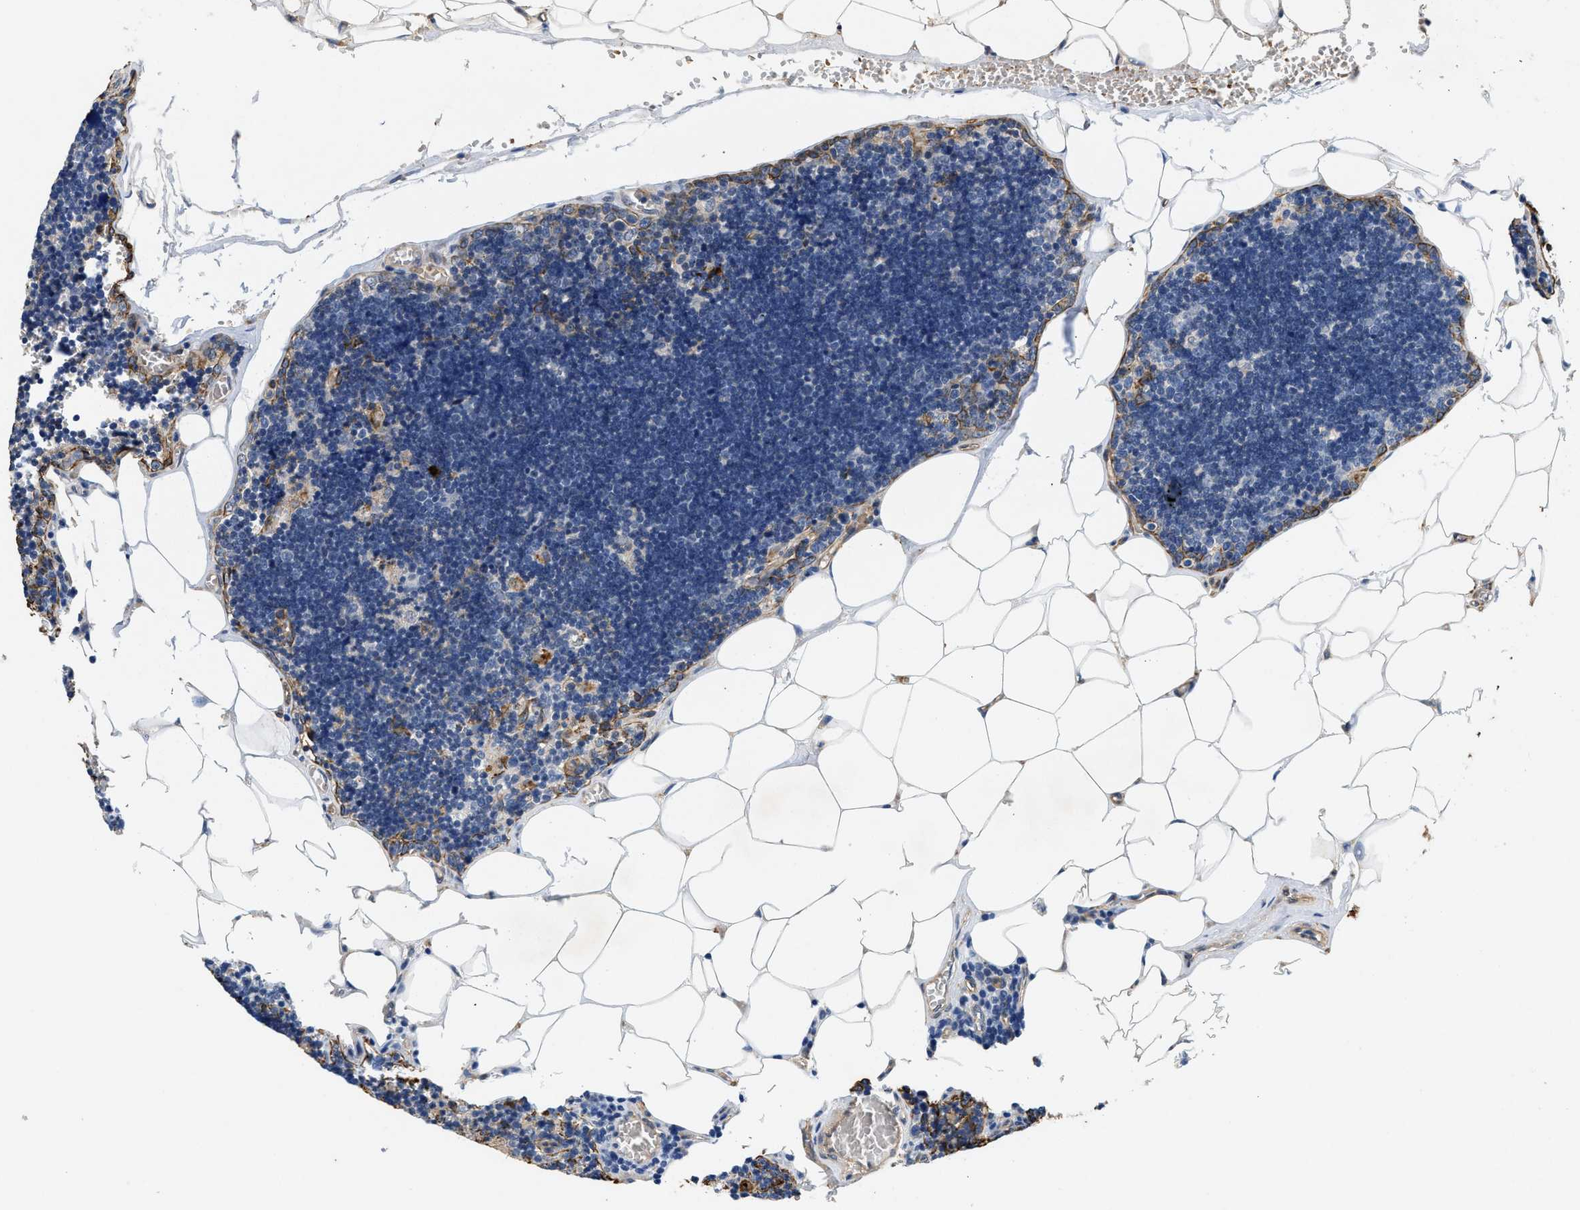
{"staining": {"intensity": "weak", "quantity": "<25%", "location": "cytoplasmic/membranous"}, "tissue": "lymph node", "cell_type": "Germinal center cells", "image_type": "normal", "snomed": [{"axis": "morphology", "description": "Normal tissue, NOS"}, {"axis": "topography", "description": "Lymph node"}], "caption": "This is an immunohistochemistry (IHC) micrograph of normal lymph node. There is no staining in germinal center cells.", "gene": "RAPH1", "patient": {"sex": "male", "age": 33}}